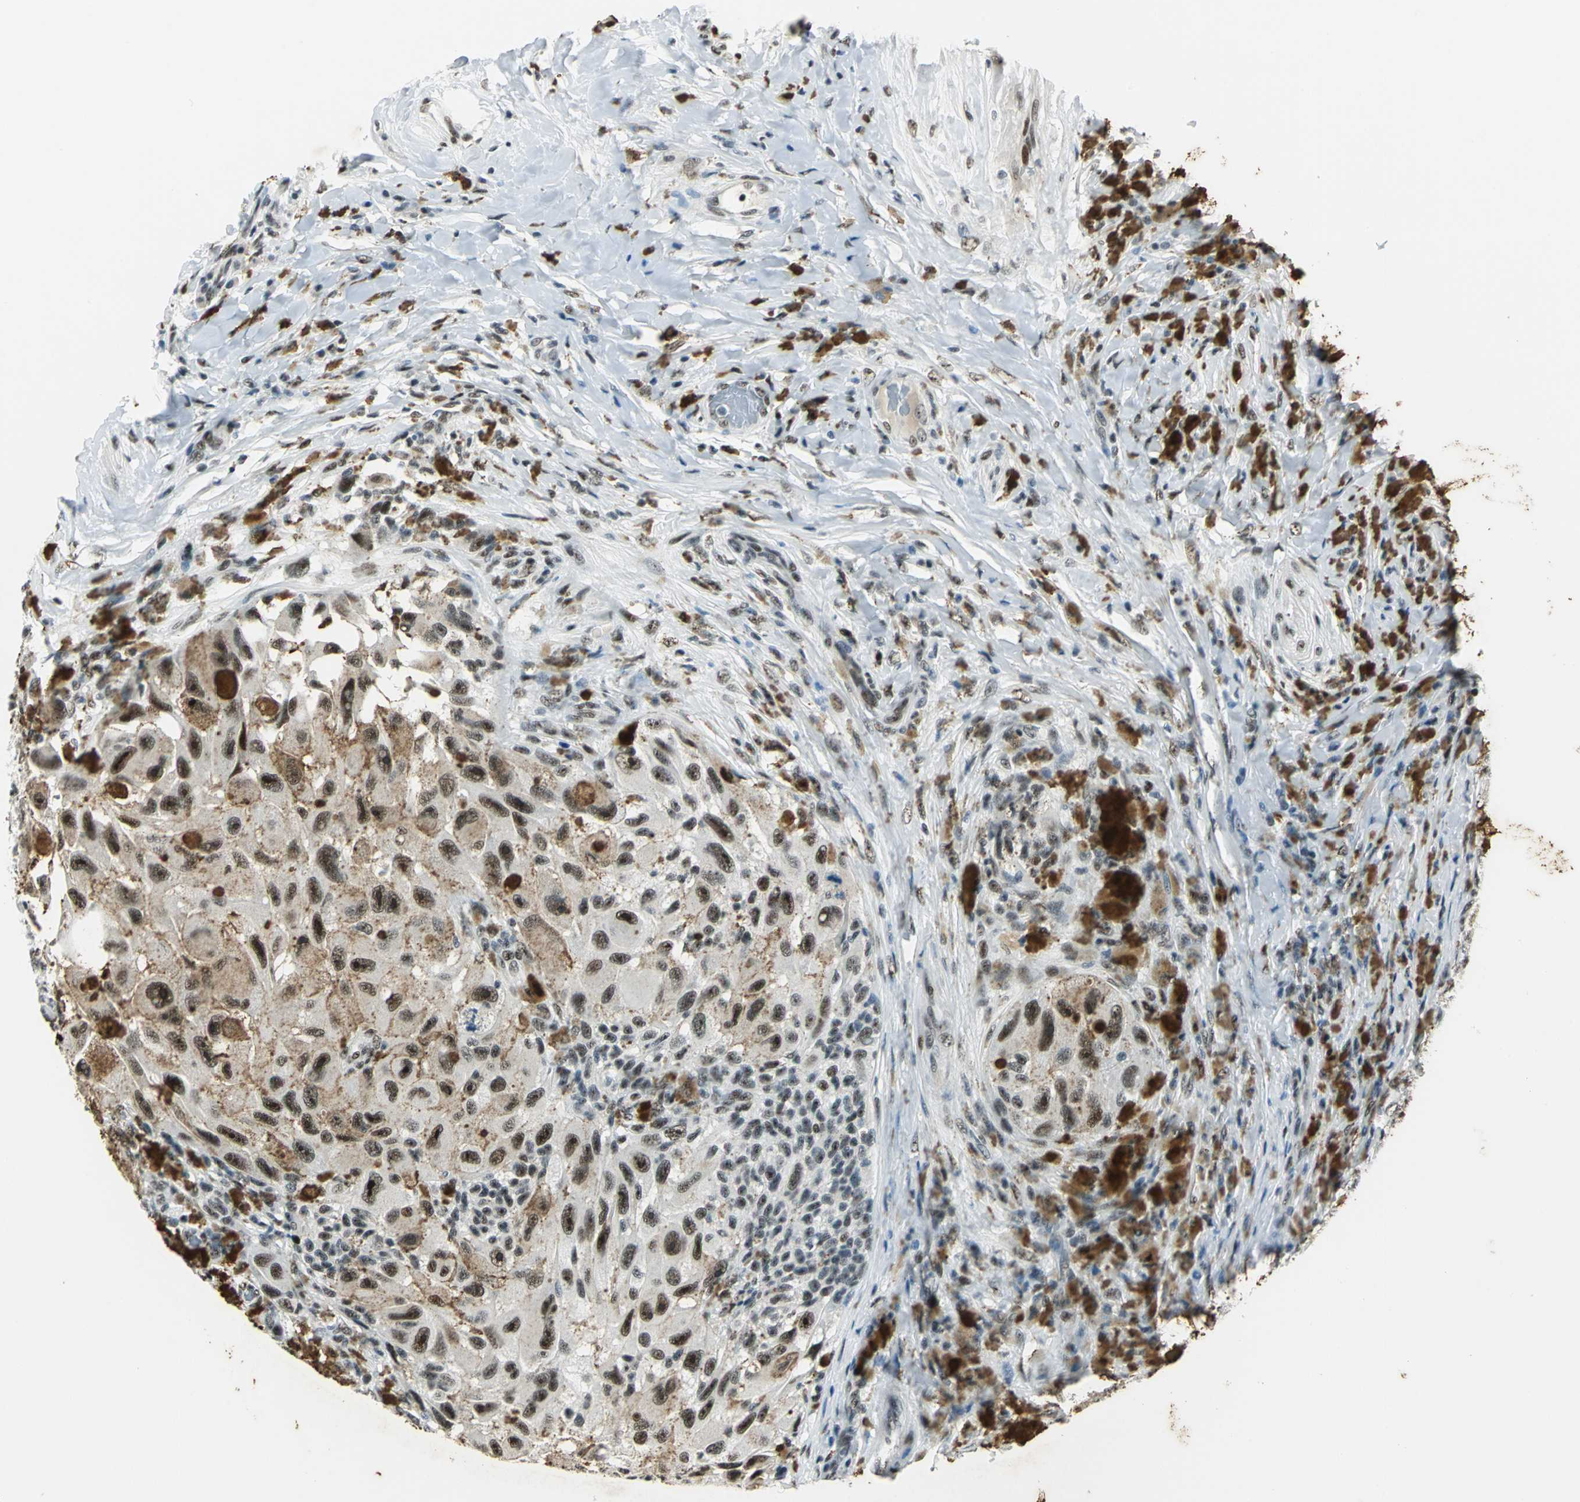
{"staining": {"intensity": "strong", "quantity": ">75%", "location": "nuclear"}, "tissue": "melanoma", "cell_type": "Tumor cells", "image_type": "cancer", "snomed": [{"axis": "morphology", "description": "Malignant melanoma, NOS"}, {"axis": "topography", "description": "Skin"}], "caption": "Immunohistochemistry (DAB) staining of melanoma demonstrates strong nuclear protein expression in approximately >75% of tumor cells.", "gene": "KAT6B", "patient": {"sex": "female", "age": 73}}